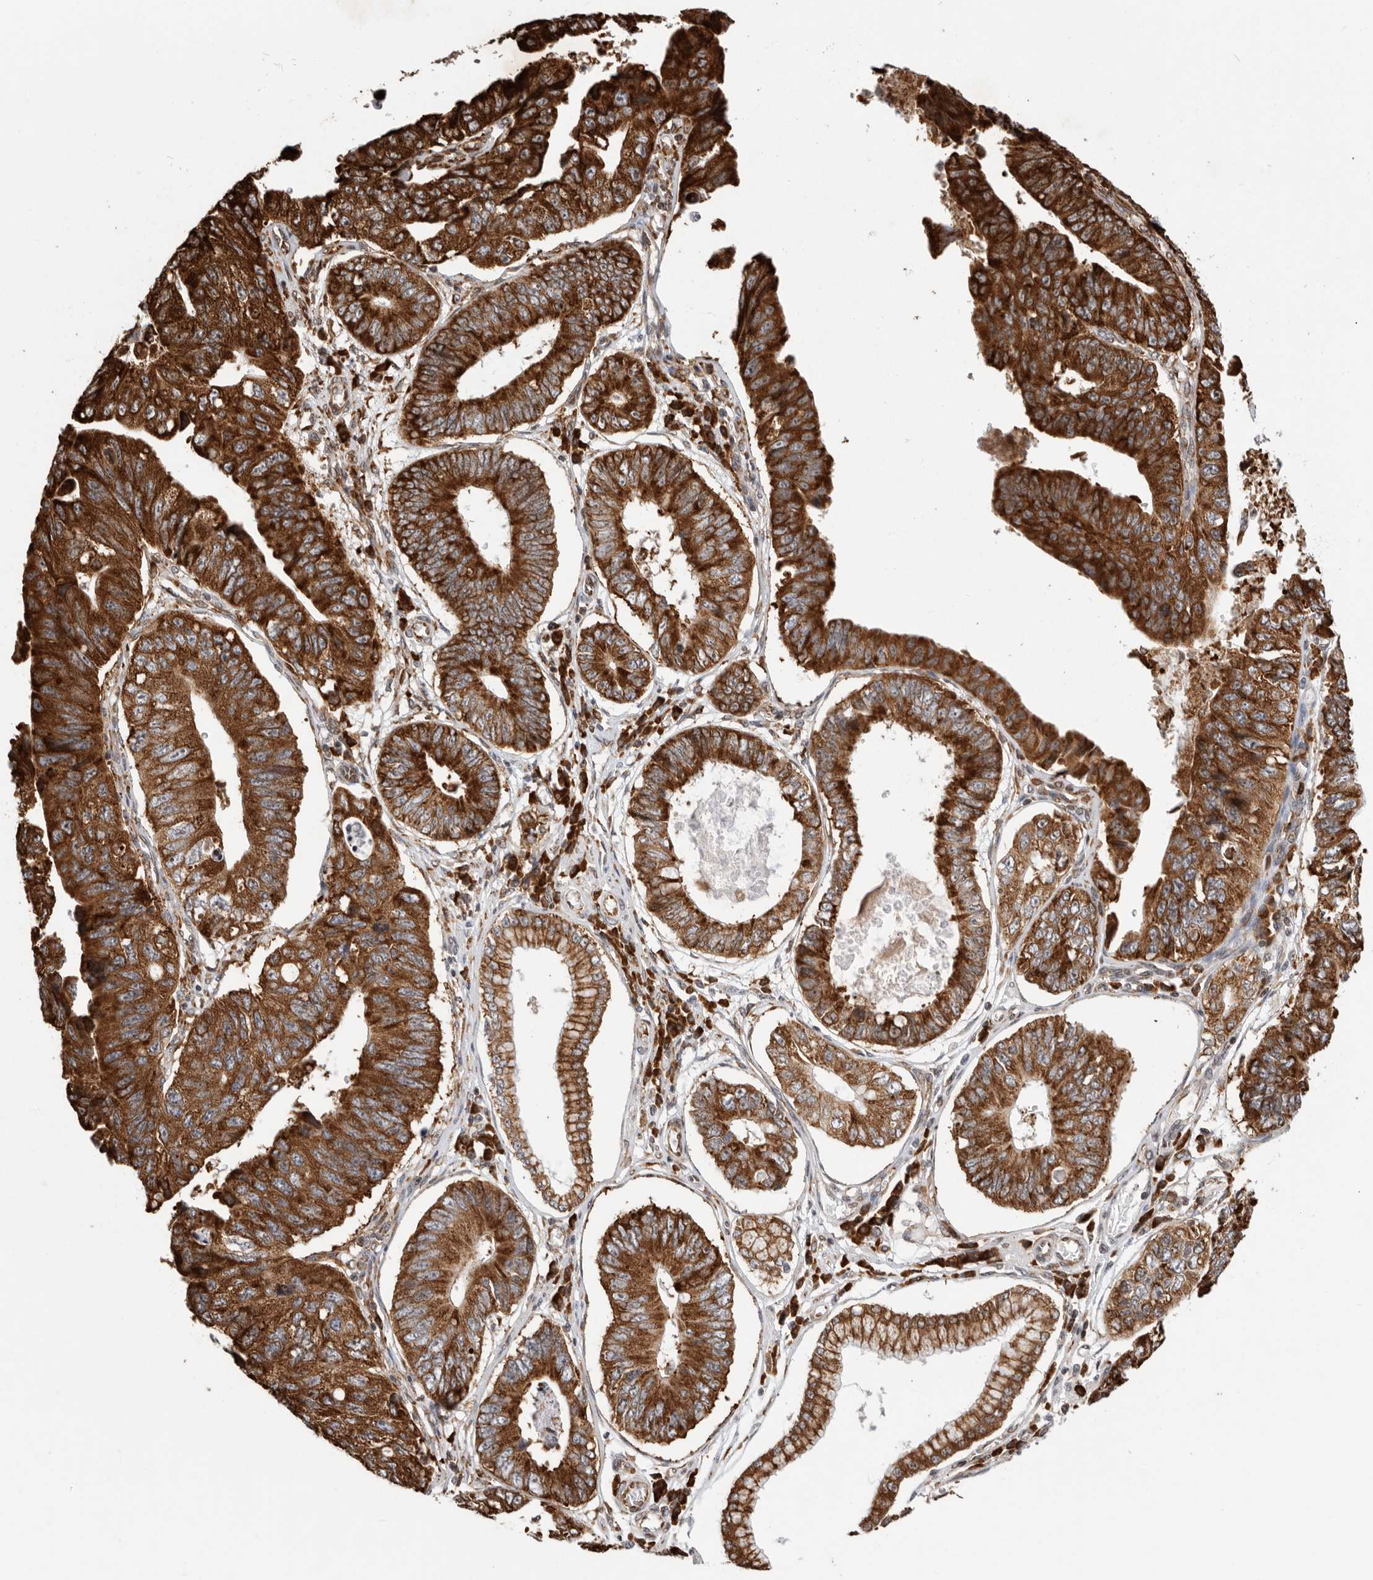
{"staining": {"intensity": "strong", "quantity": ">75%", "location": "cytoplasmic/membranous"}, "tissue": "stomach cancer", "cell_type": "Tumor cells", "image_type": "cancer", "snomed": [{"axis": "morphology", "description": "Adenocarcinoma, NOS"}, {"axis": "topography", "description": "Stomach"}], "caption": "Strong cytoplasmic/membranous expression is identified in approximately >75% of tumor cells in stomach cancer (adenocarcinoma).", "gene": "FZD3", "patient": {"sex": "male", "age": 59}}